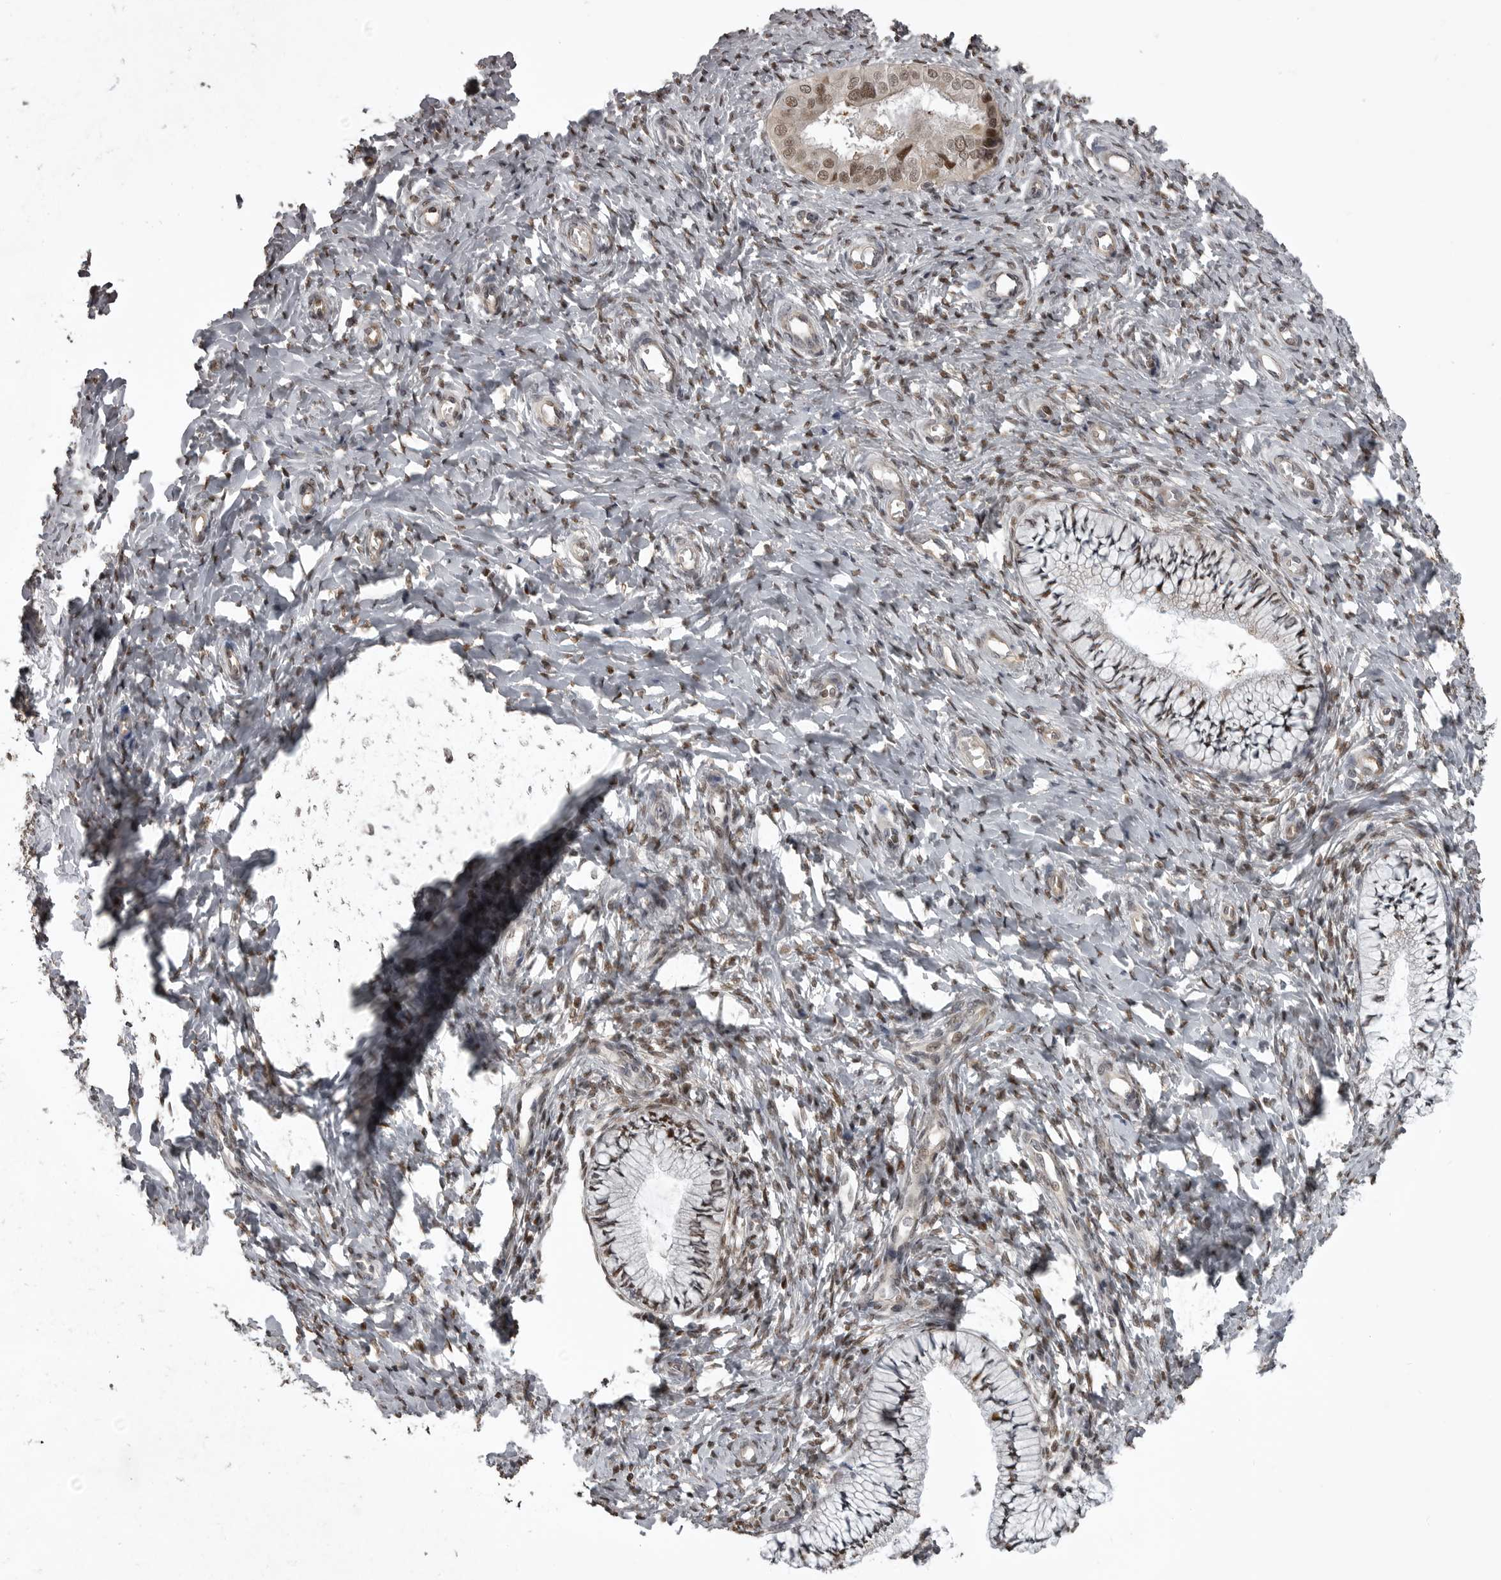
{"staining": {"intensity": "moderate", "quantity": "25%-75%", "location": "cytoplasmic/membranous,nuclear"}, "tissue": "cervix", "cell_type": "Glandular cells", "image_type": "normal", "snomed": [{"axis": "morphology", "description": "Normal tissue, NOS"}, {"axis": "topography", "description": "Cervix"}], "caption": "This histopathology image displays immunohistochemistry staining of benign cervix, with medium moderate cytoplasmic/membranous,nuclear positivity in about 25%-75% of glandular cells.", "gene": "SNX16", "patient": {"sex": "female", "age": 36}}